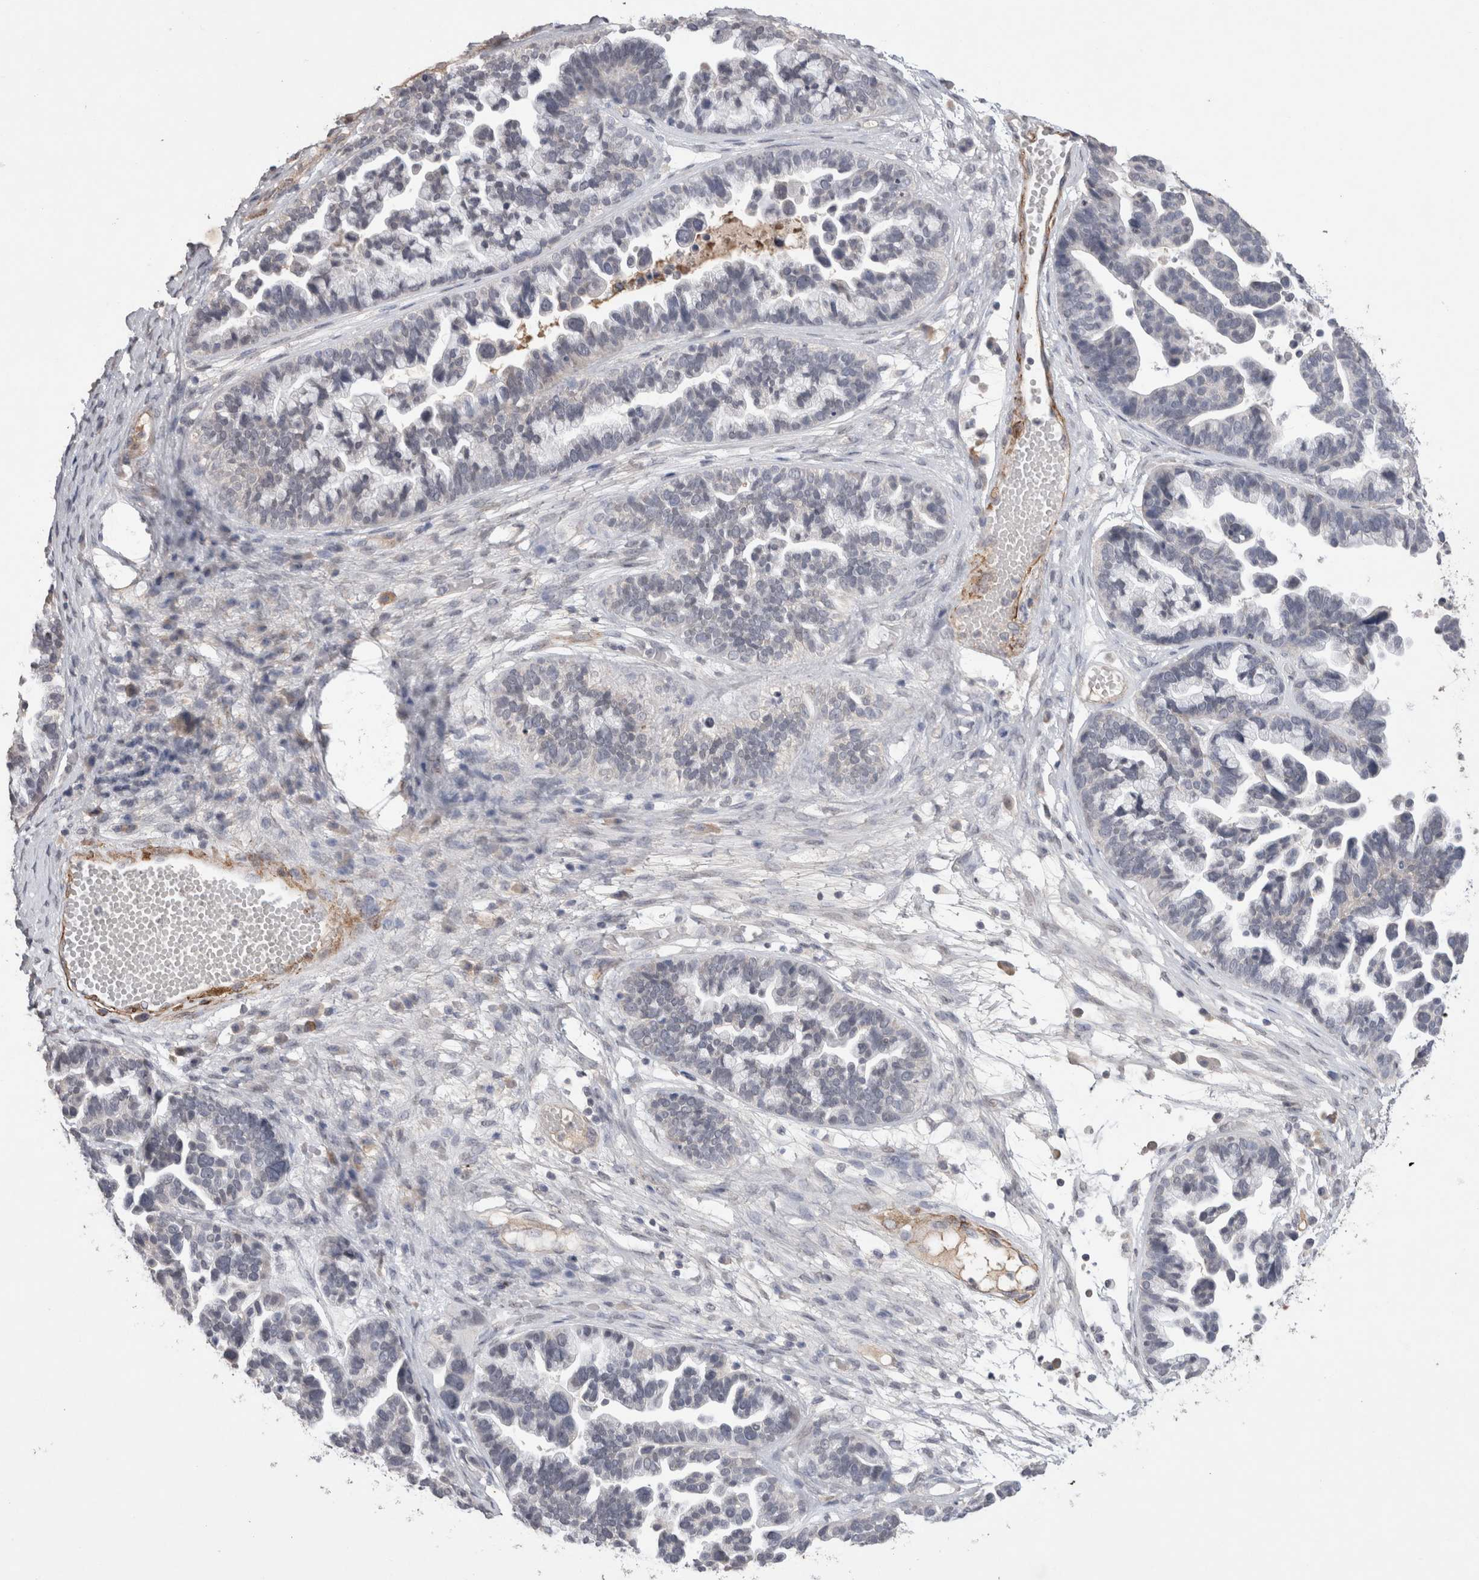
{"staining": {"intensity": "negative", "quantity": "none", "location": "none"}, "tissue": "ovarian cancer", "cell_type": "Tumor cells", "image_type": "cancer", "snomed": [{"axis": "morphology", "description": "Cystadenocarcinoma, serous, NOS"}, {"axis": "topography", "description": "Ovary"}], "caption": "A micrograph of human ovarian cancer is negative for staining in tumor cells.", "gene": "CDH13", "patient": {"sex": "female", "age": 56}}